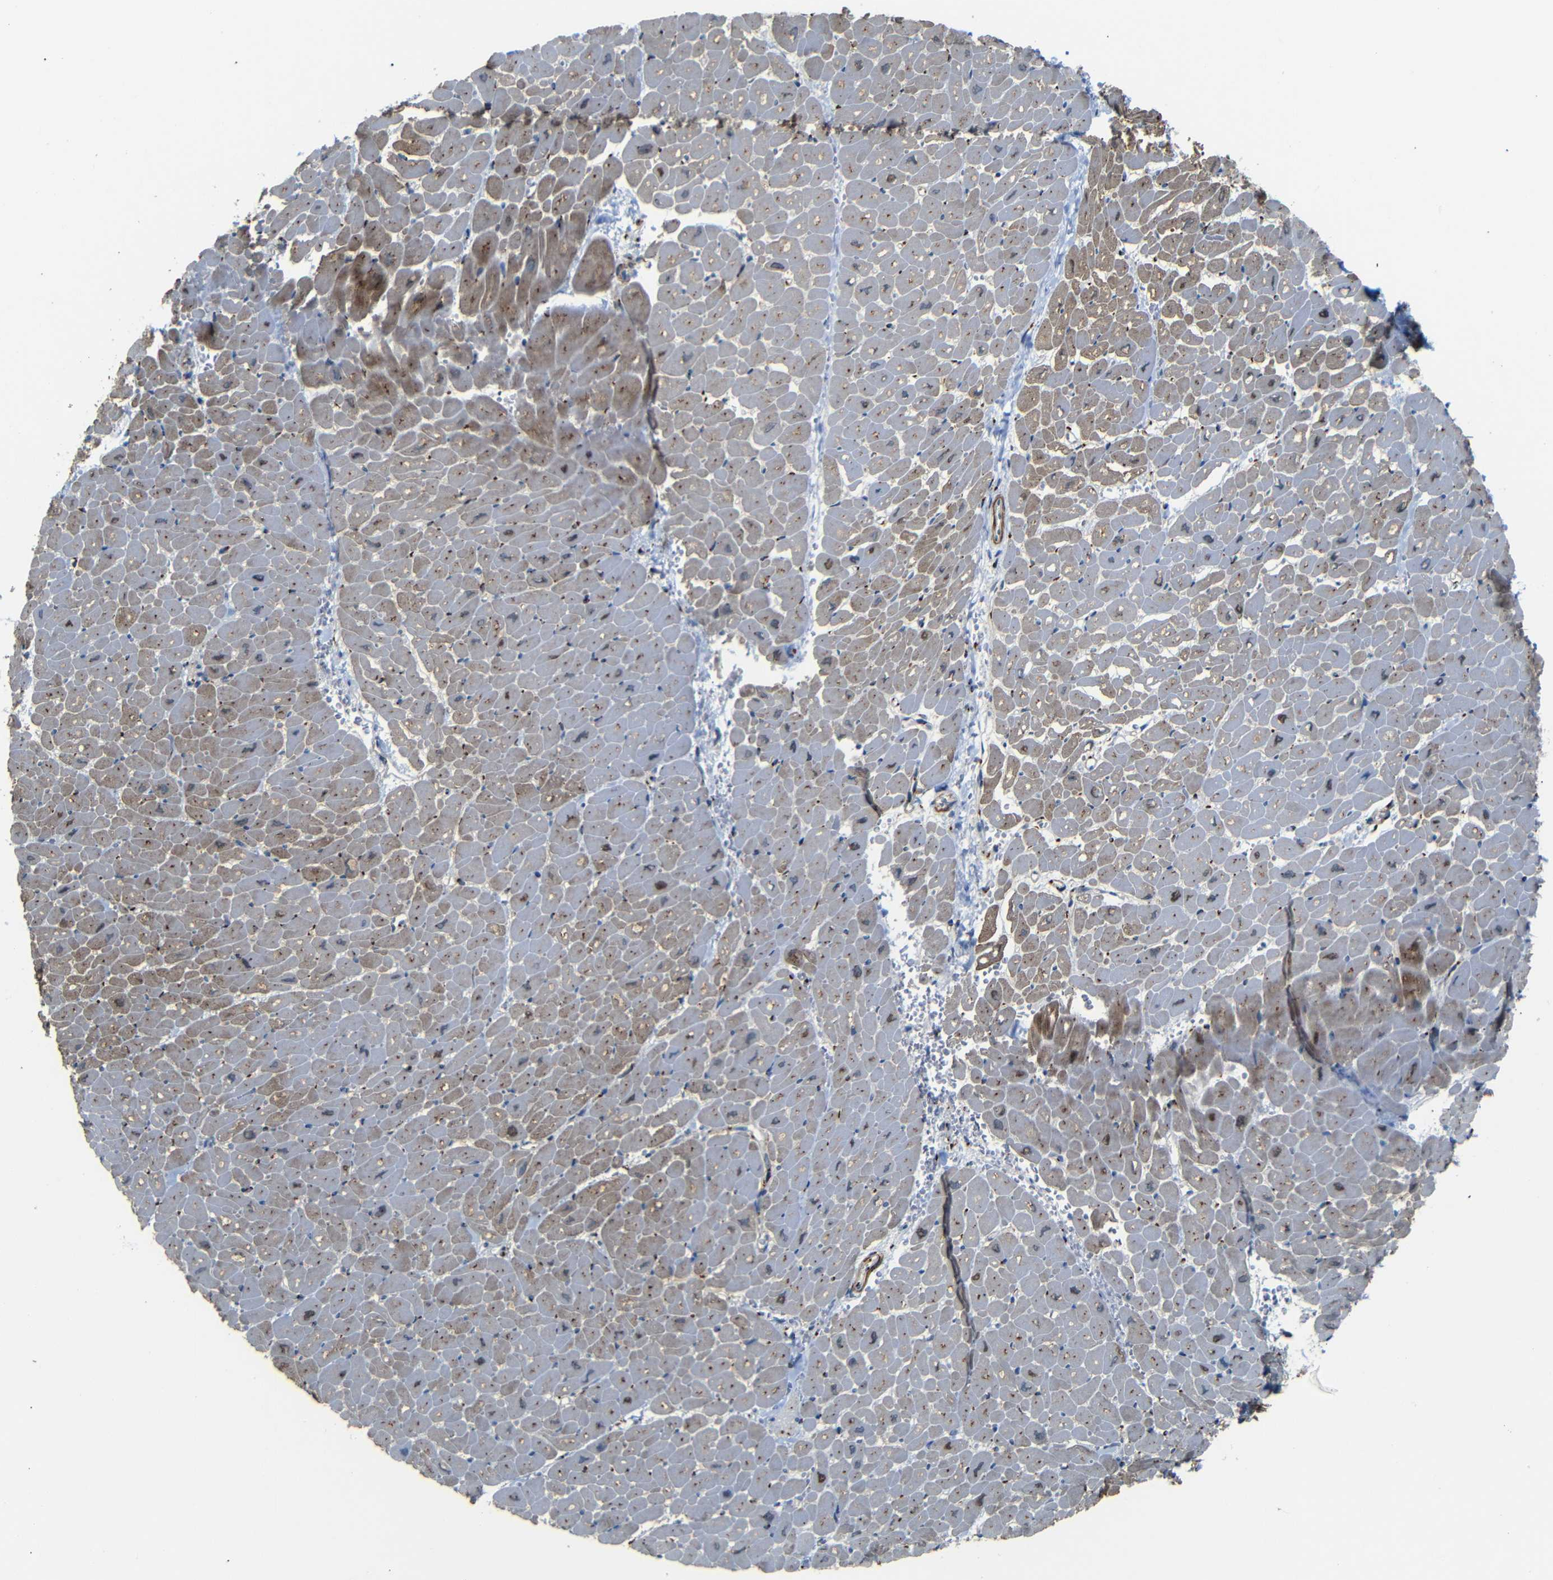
{"staining": {"intensity": "moderate", "quantity": ">75%", "location": "cytoplasmic/membranous"}, "tissue": "heart muscle", "cell_type": "Cardiomyocytes", "image_type": "normal", "snomed": [{"axis": "morphology", "description": "Normal tissue, NOS"}, {"axis": "topography", "description": "Heart"}], "caption": "Protein analysis of unremarkable heart muscle exhibits moderate cytoplasmic/membranous positivity in approximately >75% of cardiomyocytes.", "gene": "TGOLN2", "patient": {"sex": "male", "age": 45}}